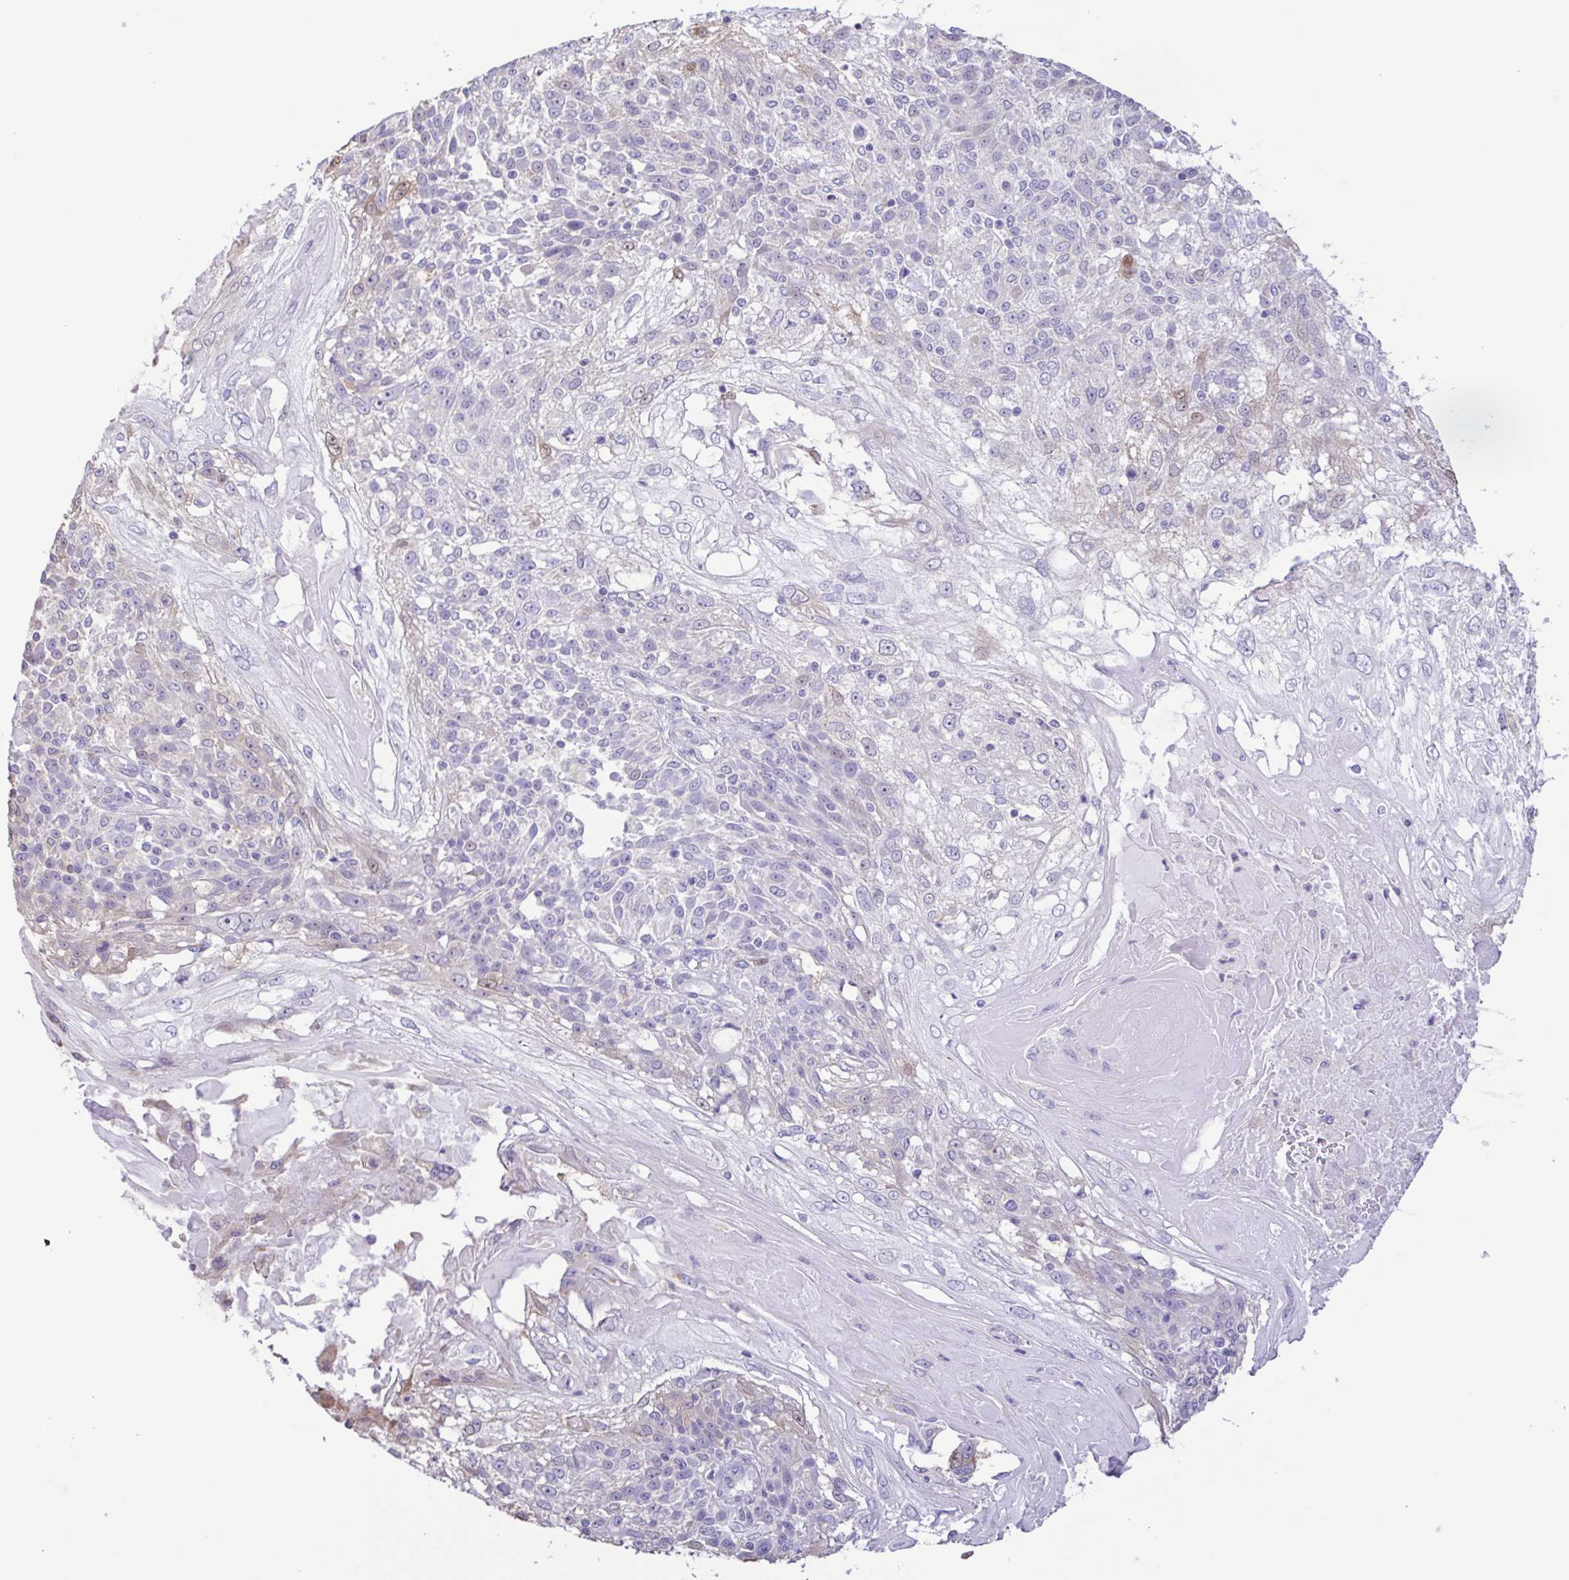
{"staining": {"intensity": "negative", "quantity": "none", "location": "none"}, "tissue": "skin cancer", "cell_type": "Tumor cells", "image_type": "cancer", "snomed": [{"axis": "morphology", "description": "Normal tissue, NOS"}, {"axis": "morphology", "description": "Squamous cell carcinoma, NOS"}, {"axis": "topography", "description": "Skin"}], "caption": "High power microscopy image of an IHC histopathology image of skin cancer (squamous cell carcinoma), revealing no significant expression in tumor cells. (DAB immunohistochemistry with hematoxylin counter stain).", "gene": "CYP17A1", "patient": {"sex": "female", "age": 83}}